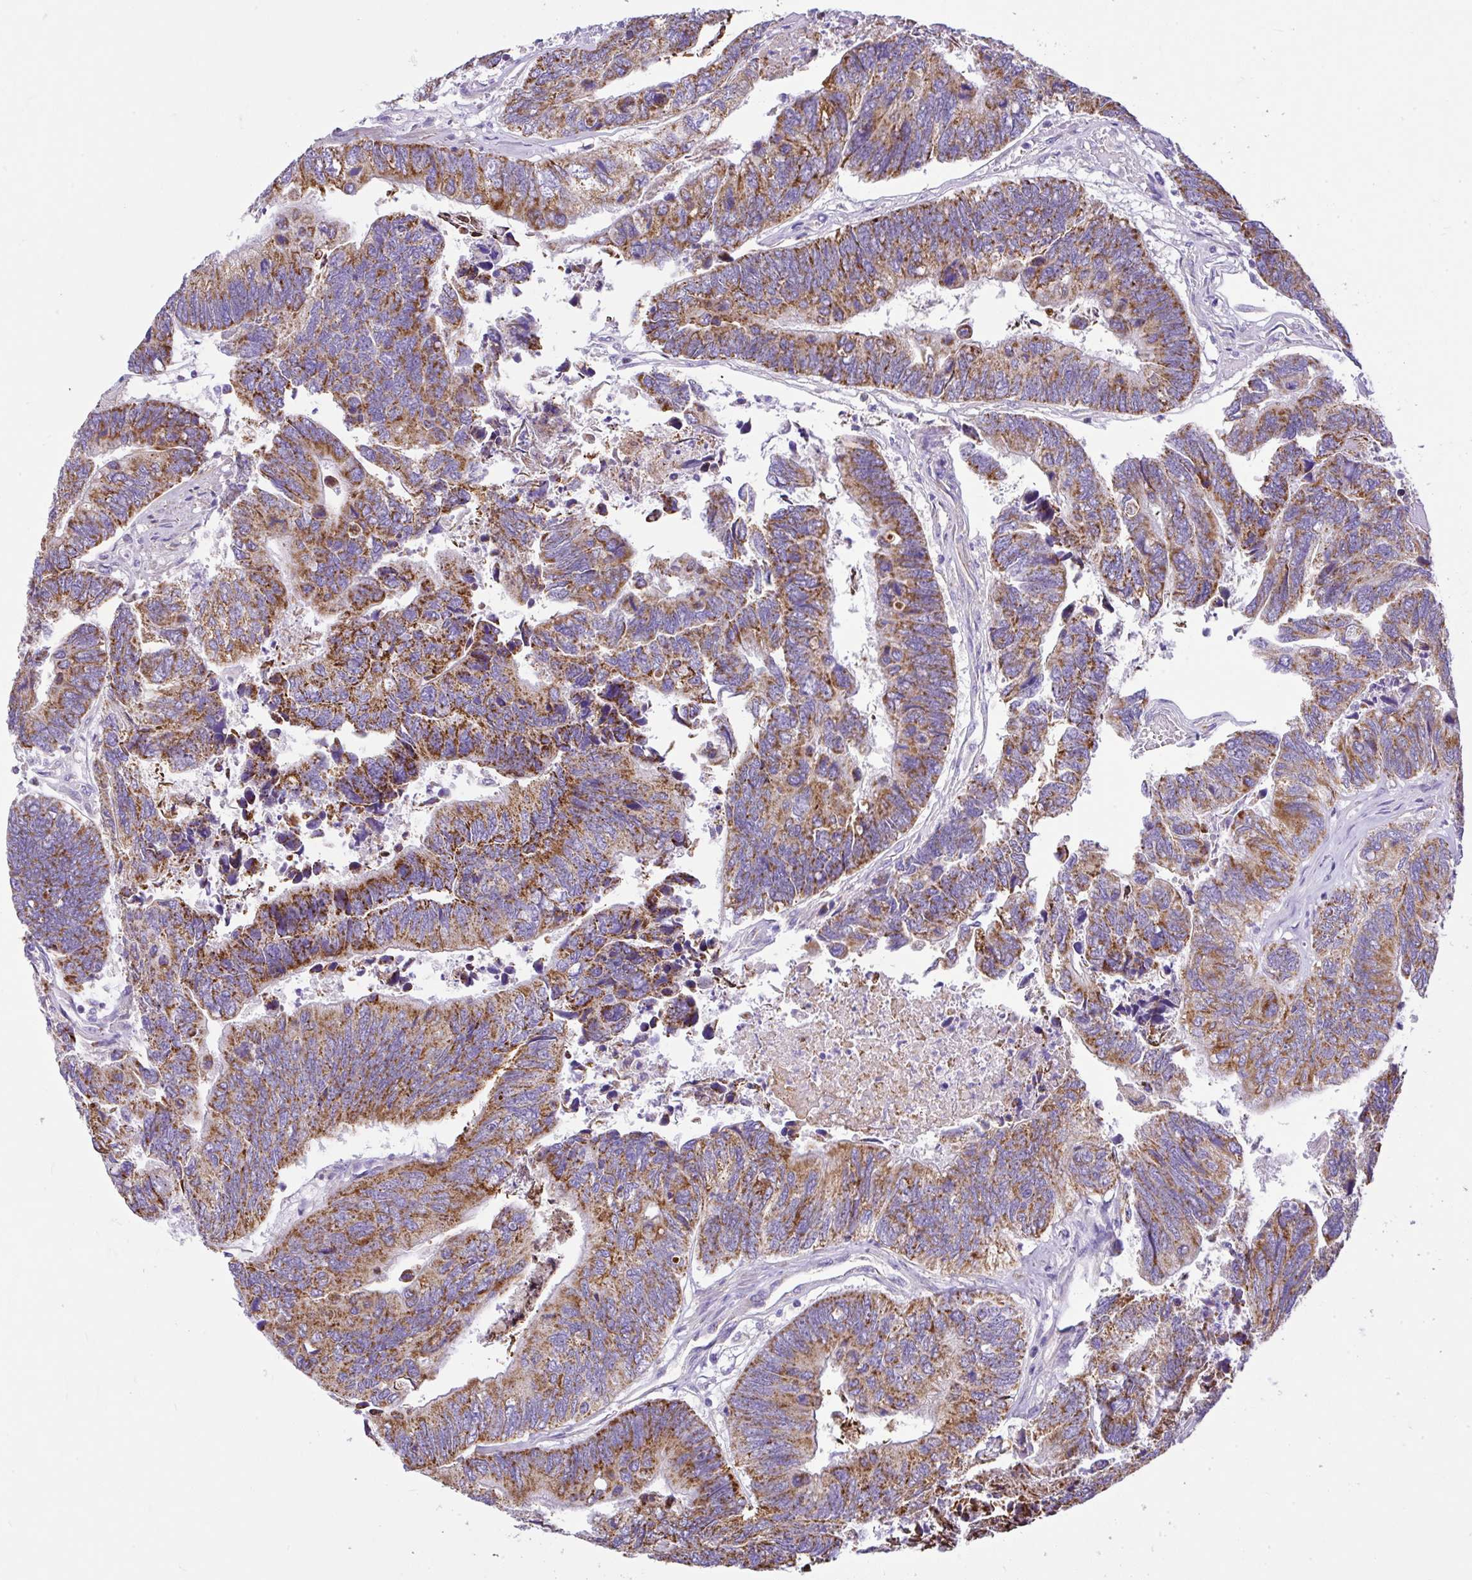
{"staining": {"intensity": "moderate", "quantity": ">75%", "location": "cytoplasmic/membranous"}, "tissue": "colorectal cancer", "cell_type": "Tumor cells", "image_type": "cancer", "snomed": [{"axis": "morphology", "description": "Adenocarcinoma, NOS"}, {"axis": "topography", "description": "Colon"}], "caption": "Immunohistochemical staining of colorectal cancer (adenocarcinoma) exhibits medium levels of moderate cytoplasmic/membranous expression in approximately >75% of tumor cells.", "gene": "SLC13A1", "patient": {"sex": "female", "age": 67}}